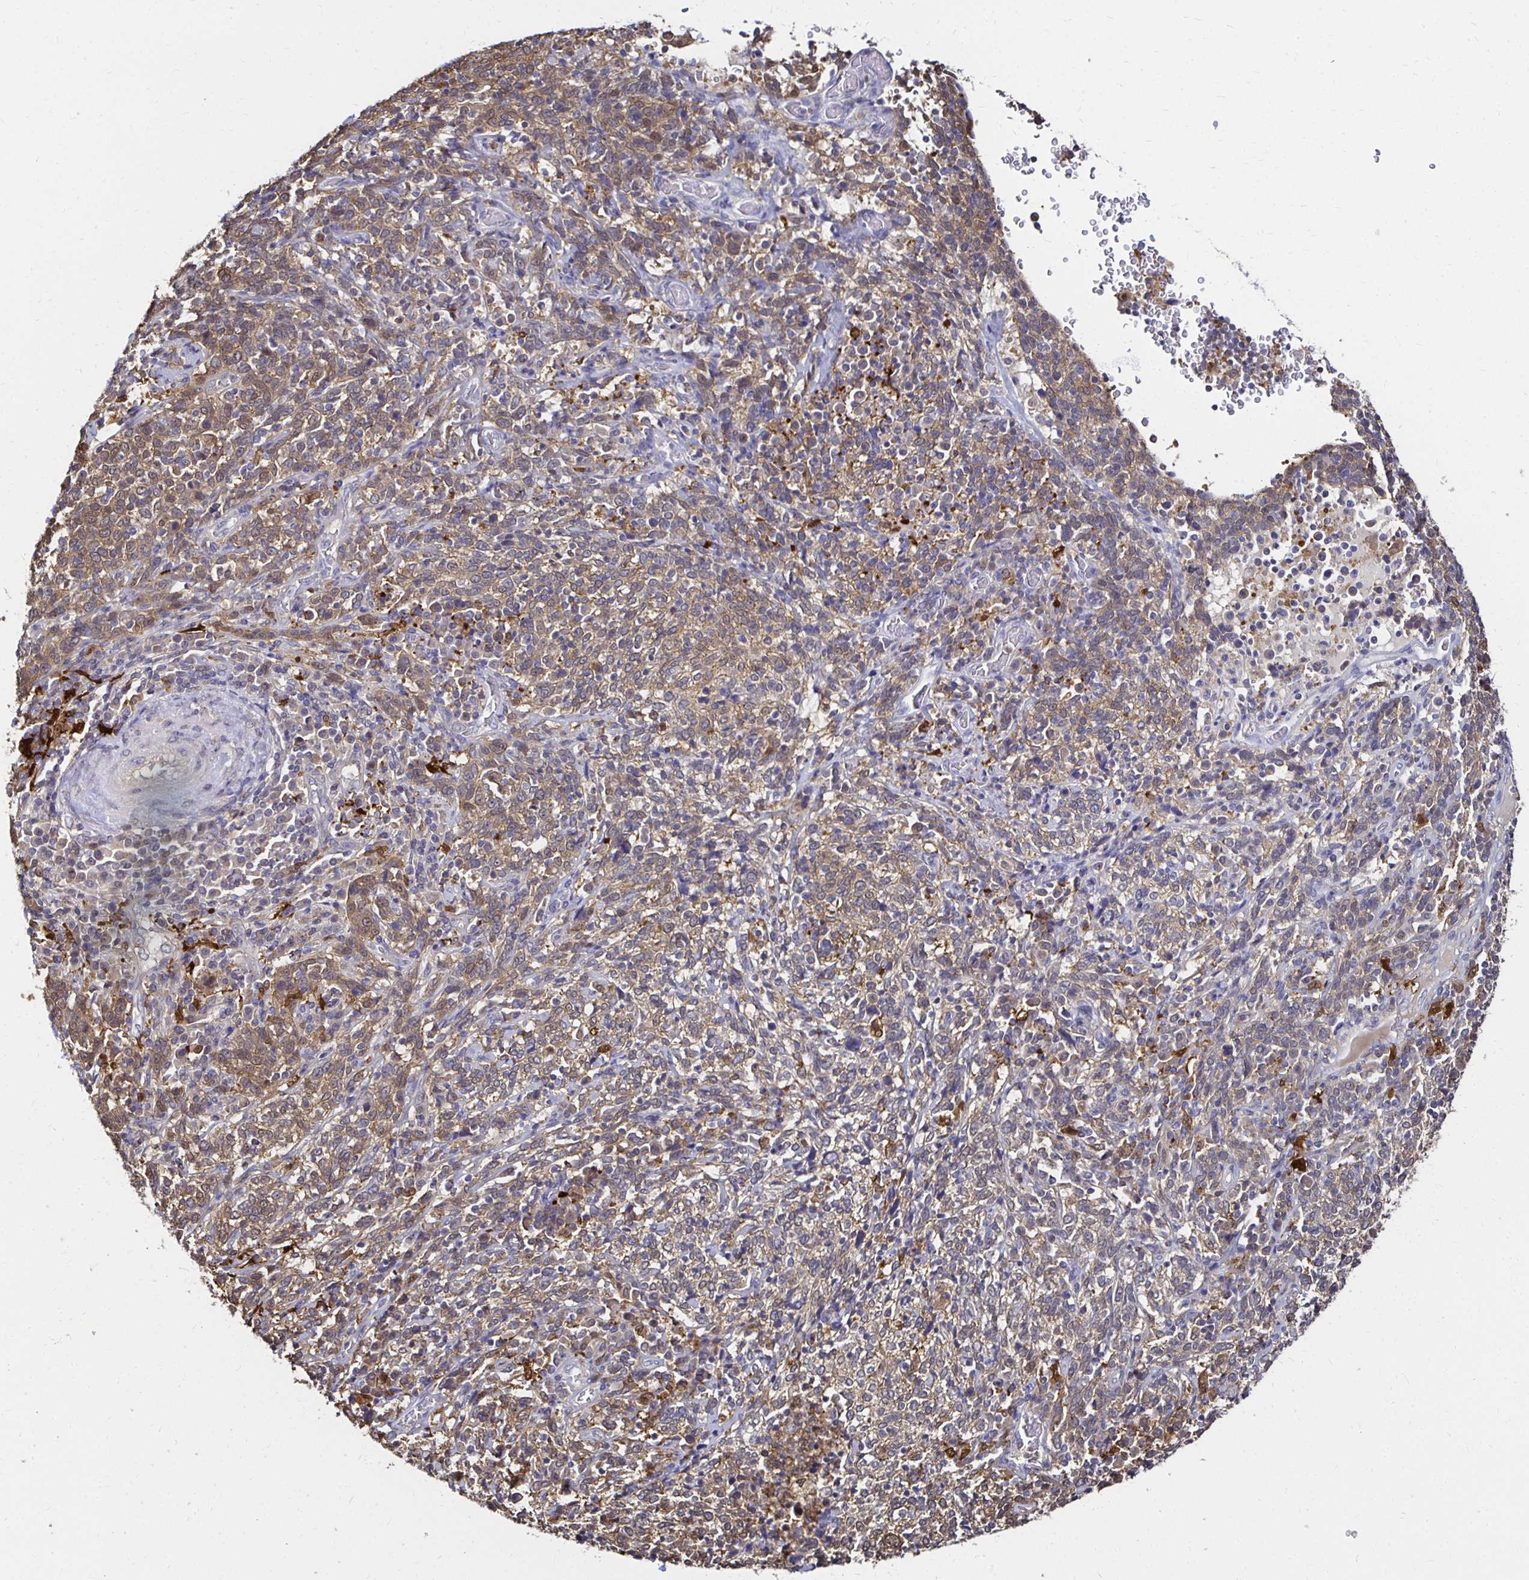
{"staining": {"intensity": "weak", "quantity": ">75%", "location": "cytoplasmic/membranous"}, "tissue": "cervical cancer", "cell_type": "Tumor cells", "image_type": "cancer", "snomed": [{"axis": "morphology", "description": "Squamous cell carcinoma, NOS"}, {"axis": "topography", "description": "Cervix"}], "caption": "A brown stain shows weak cytoplasmic/membranous expression of a protein in cervical cancer tumor cells. (IHC, brightfield microscopy, high magnification).", "gene": "TXN", "patient": {"sex": "female", "age": 46}}